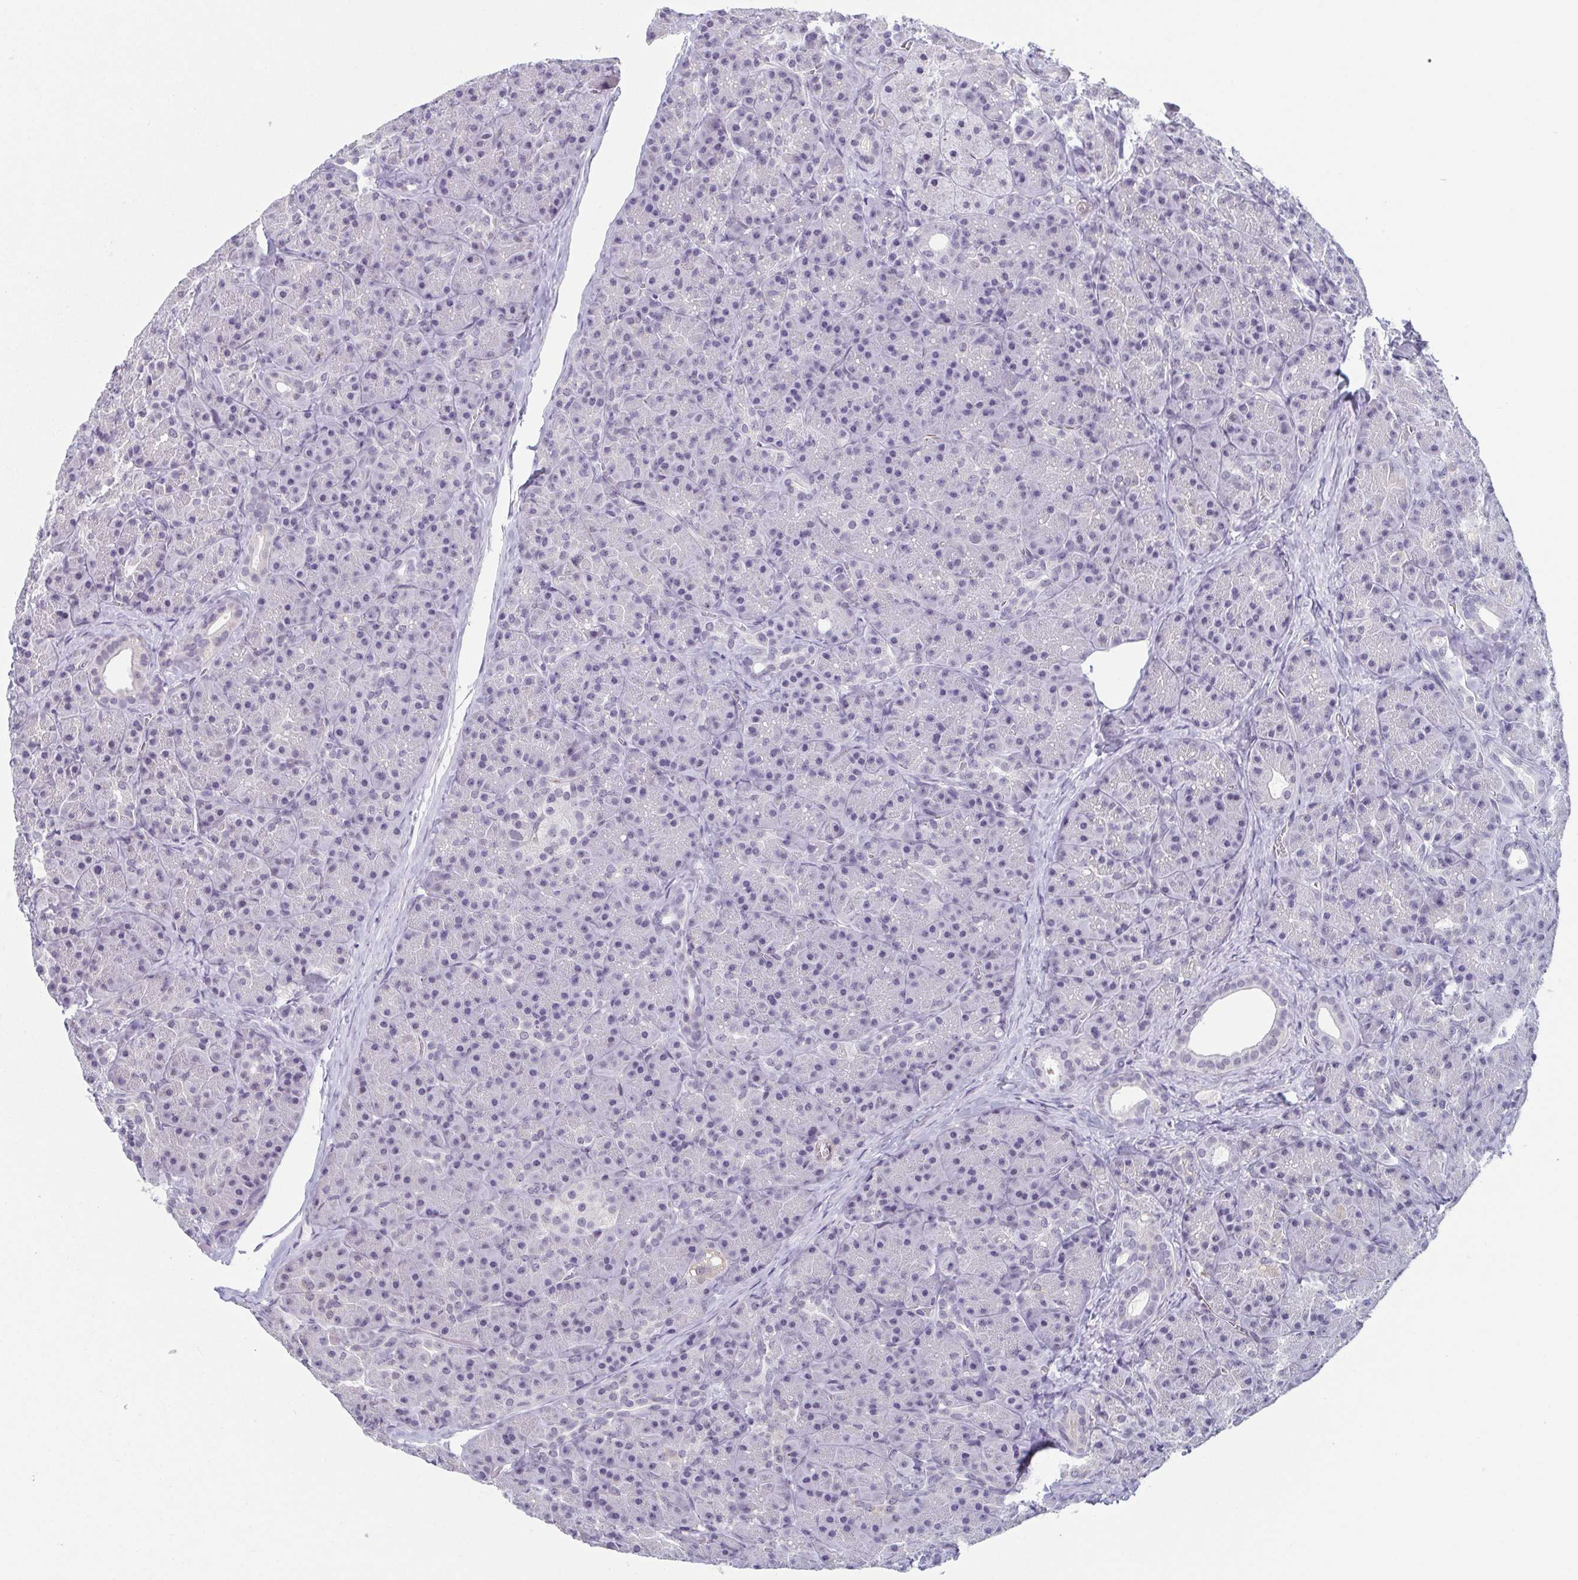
{"staining": {"intensity": "negative", "quantity": "none", "location": "none"}, "tissue": "pancreas", "cell_type": "Exocrine glandular cells", "image_type": "normal", "snomed": [{"axis": "morphology", "description": "Normal tissue, NOS"}, {"axis": "topography", "description": "Pancreas"}], "caption": "Protein analysis of benign pancreas displays no significant expression in exocrine glandular cells. Brightfield microscopy of immunohistochemistry (IHC) stained with DAB (3,3'-diaminobenzidine) (brown) and hematoxylin (blue), captured at high magnification.", "gene": "TMEM92", "patient": {"sex": "male", "age": 57}}